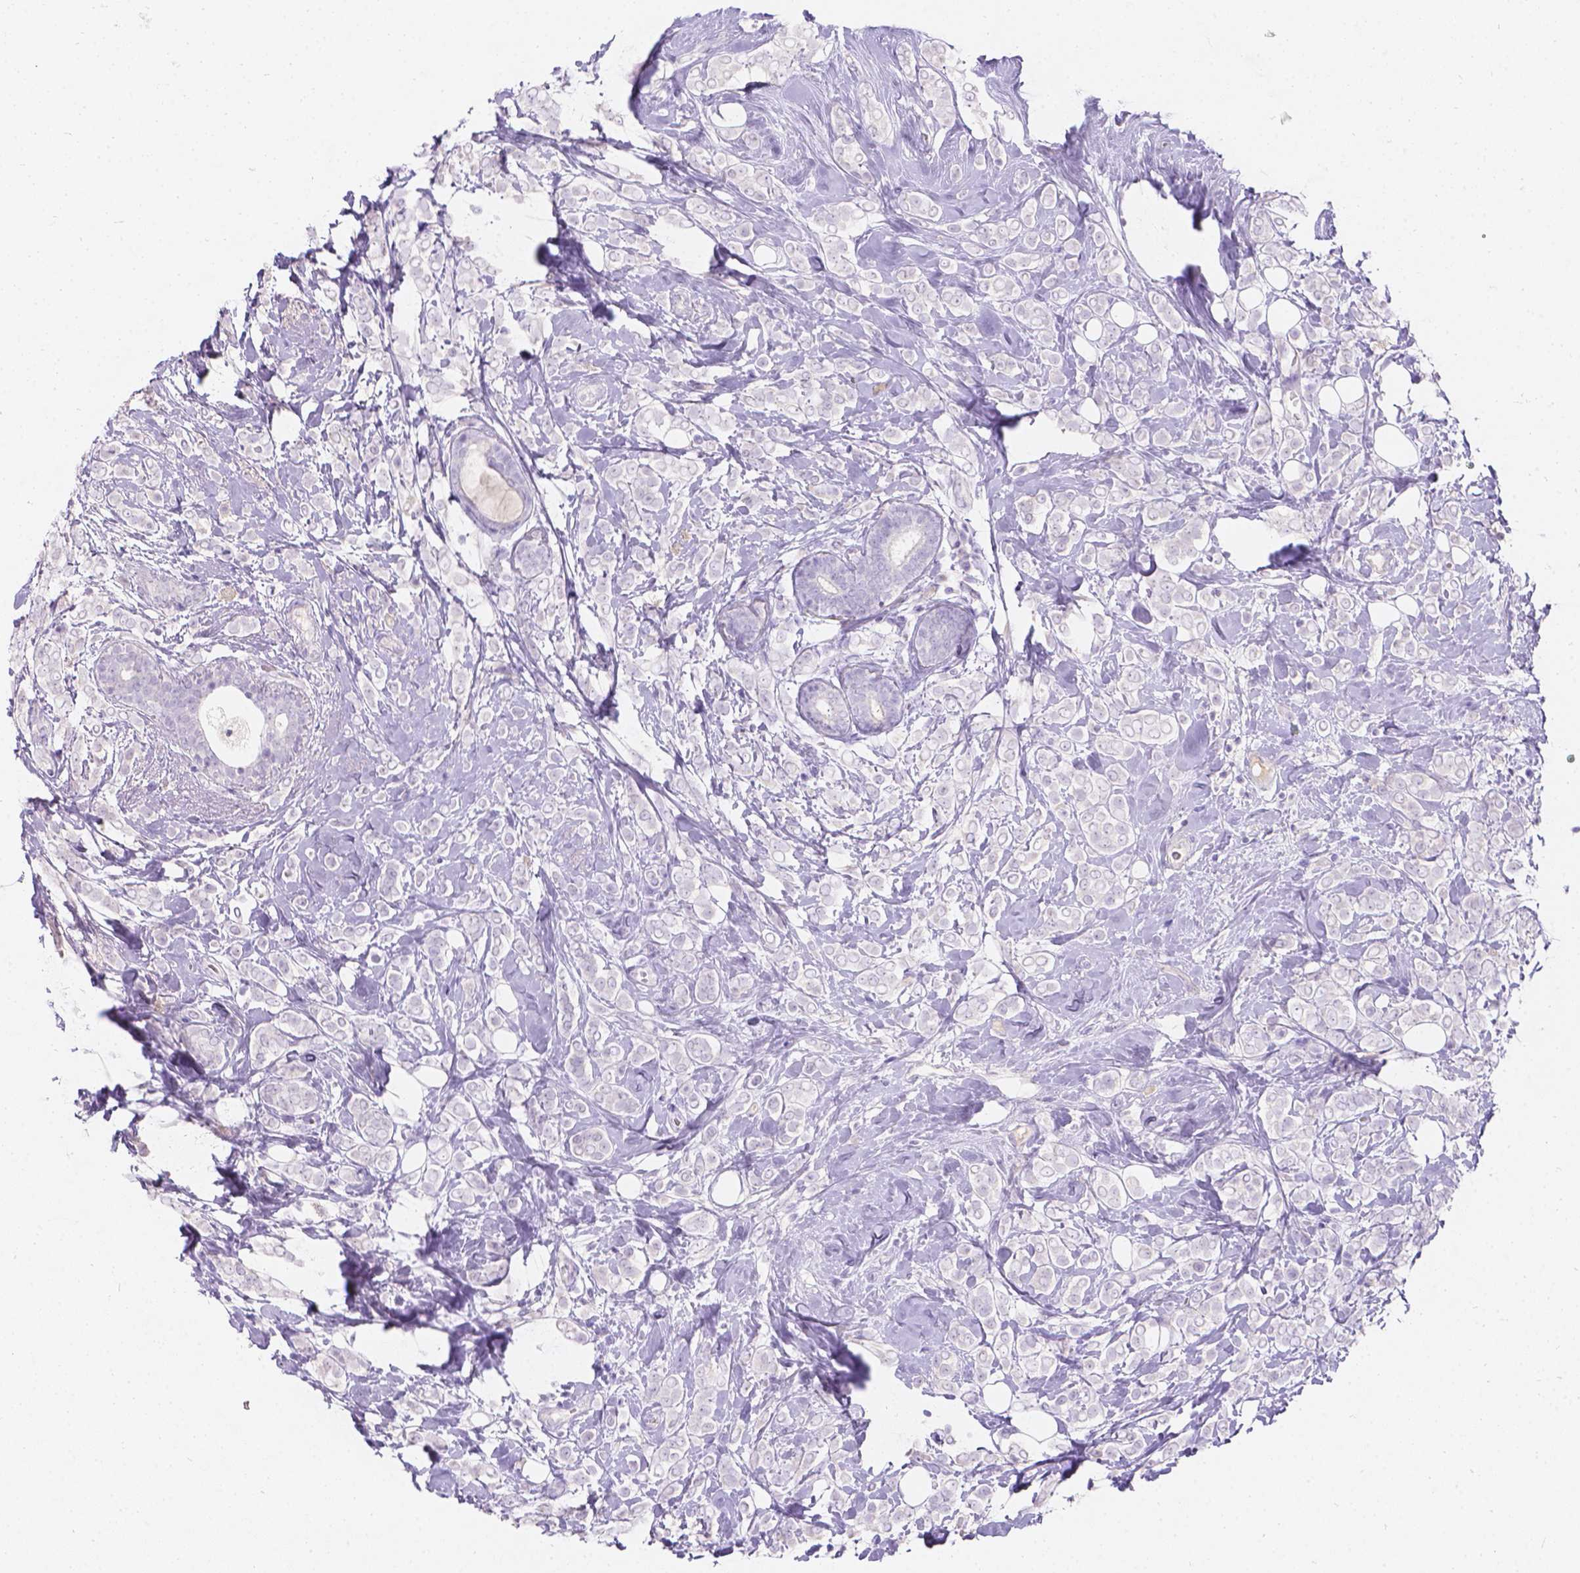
{"staining": {"intensity": "negative", "quantity": "none", "location": "none"}, "tissue": "breast cancer", "cell_type": "Tumor cells", "image_type": "cancer", "snomed": [{"axis": "morphology", "description": "Lobular carcinoma"}, {"axis": "topography", "description": "Breast"}], "caption": "Tumor cells are negative for protein expression in human breast cancer.", "gene": "GAL3ST2", "patient": {"sex": "female", "age": 49}}